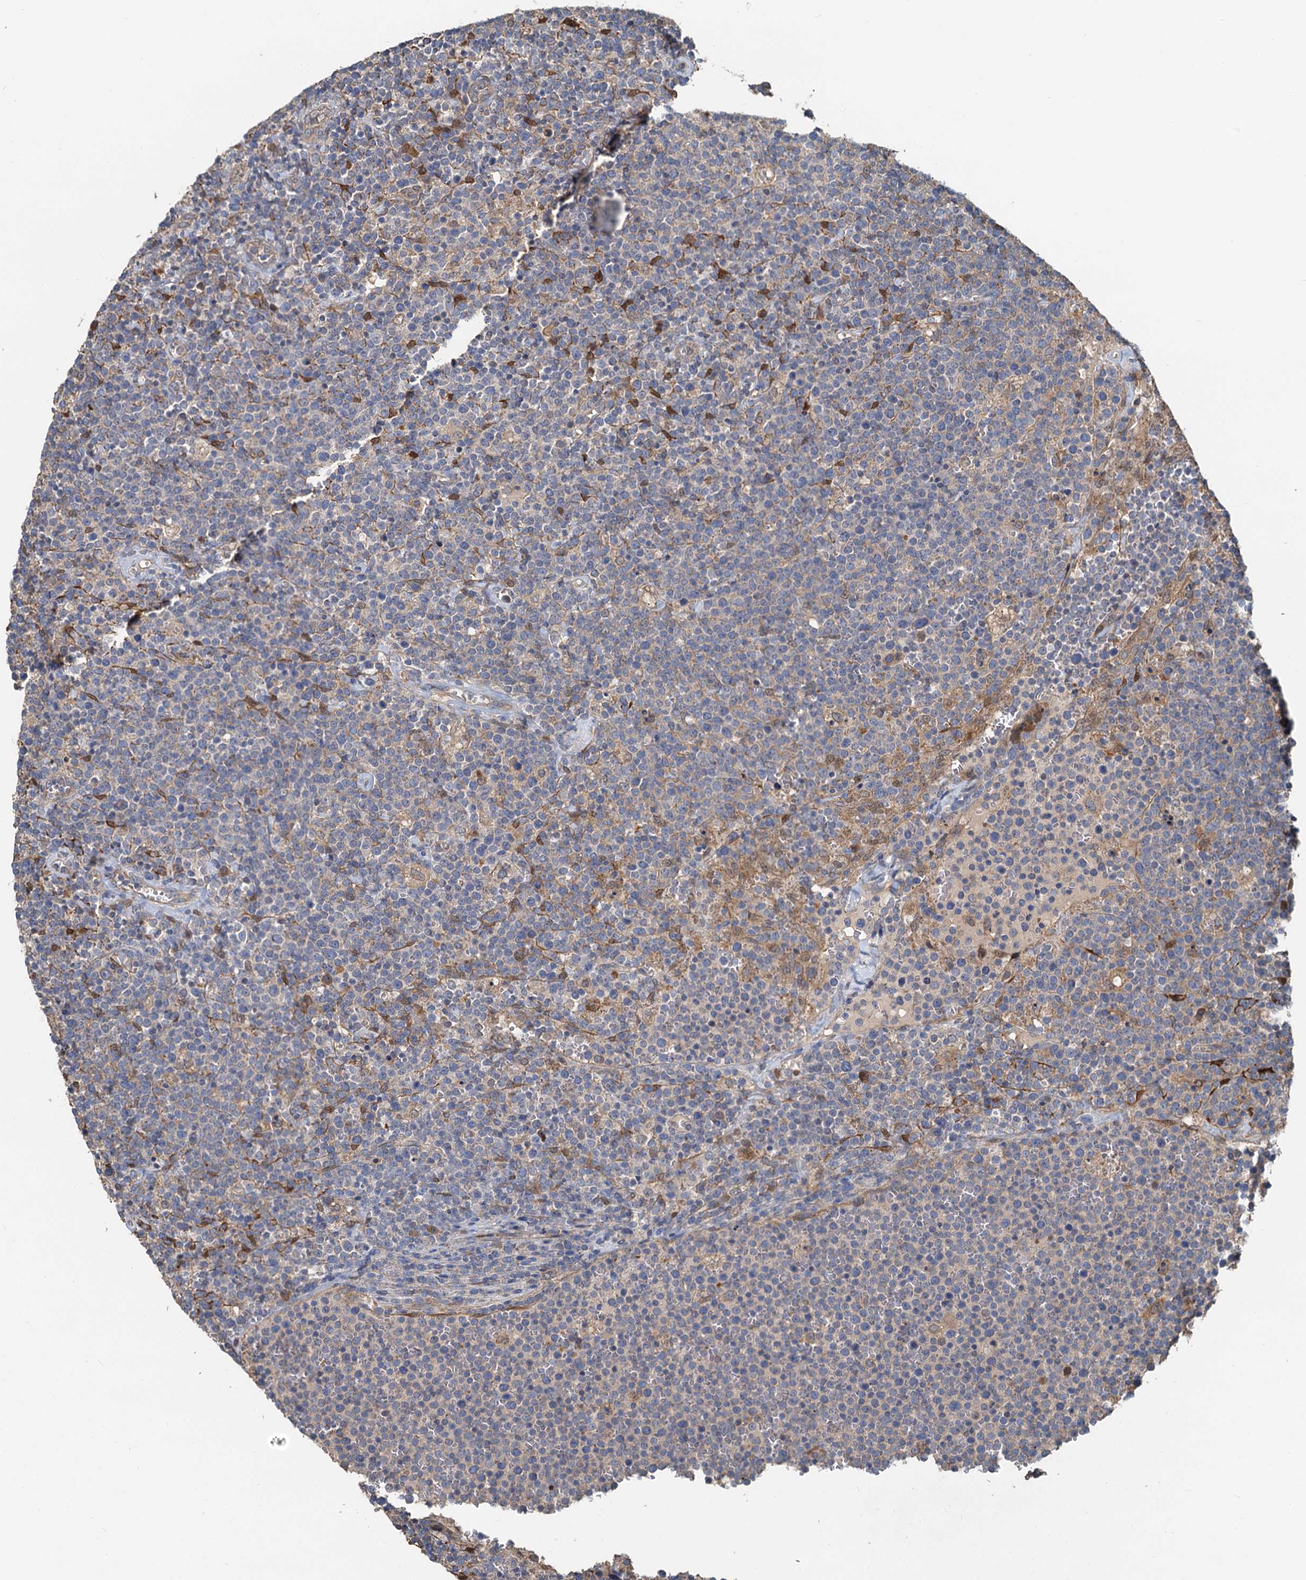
{"staining": {"intensity": "negative", "quantity": "none", "location": "none"}, "tissue": "lymphoma", "cell_type": "Tumor cells", "image_type": "cancer", "snomed": [{"axis": "morphology", "description": "Malignant lymphoma, non-Hodgkin's type, High grade"}, {"axis": "topography", "description": "Lymph node"}], "caption": "Immunohistochemistry (IHC) image of neoplastic tissue: human malignant lymphoma, non-Hodgkin's type (high-grade) stained with DAB exhibits no significant protein positivity in tumor cells.", "gene": "HYI", "patient": {"sex": "male", "age": 61}}